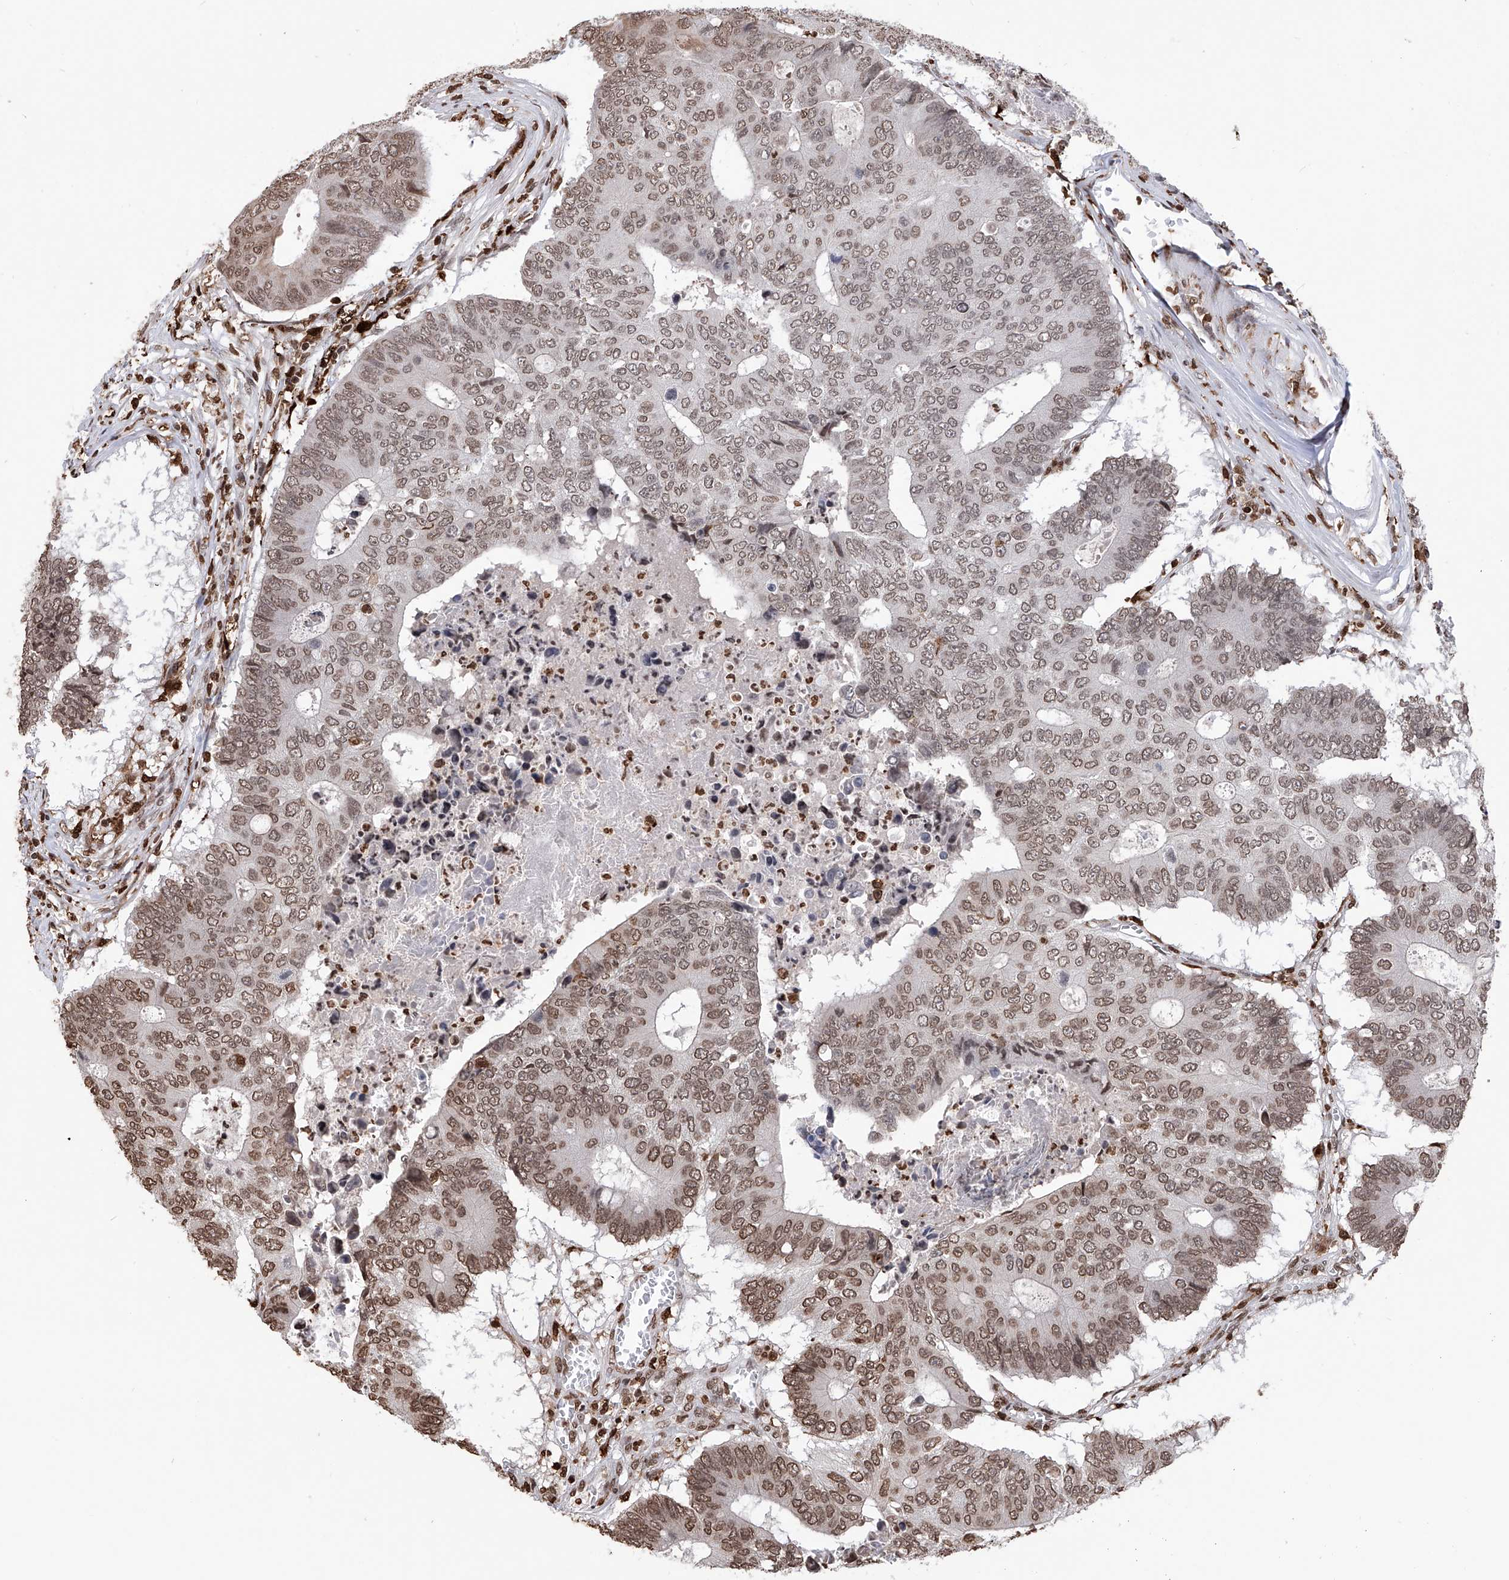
{"staining": {"intensity": "moderate", "quantity": ">75%", "location": "nuclear"}, "tissue": "colorectal cancer", "cell_type": "Tumor cells", "image_type": "cancer", "snomed": [{"axis": "morphology", "description": "Adenocarcinoma, NOS"}, {"axis": "topography", "description": "Colon"}], "caption": "Human colorectal cancer stained with a brown dye displays moderate nuclear positive expression in approximately >75% of tumor cells.", "gene": "CFAP410", "patient": {"sex": "male", "age": 87}}